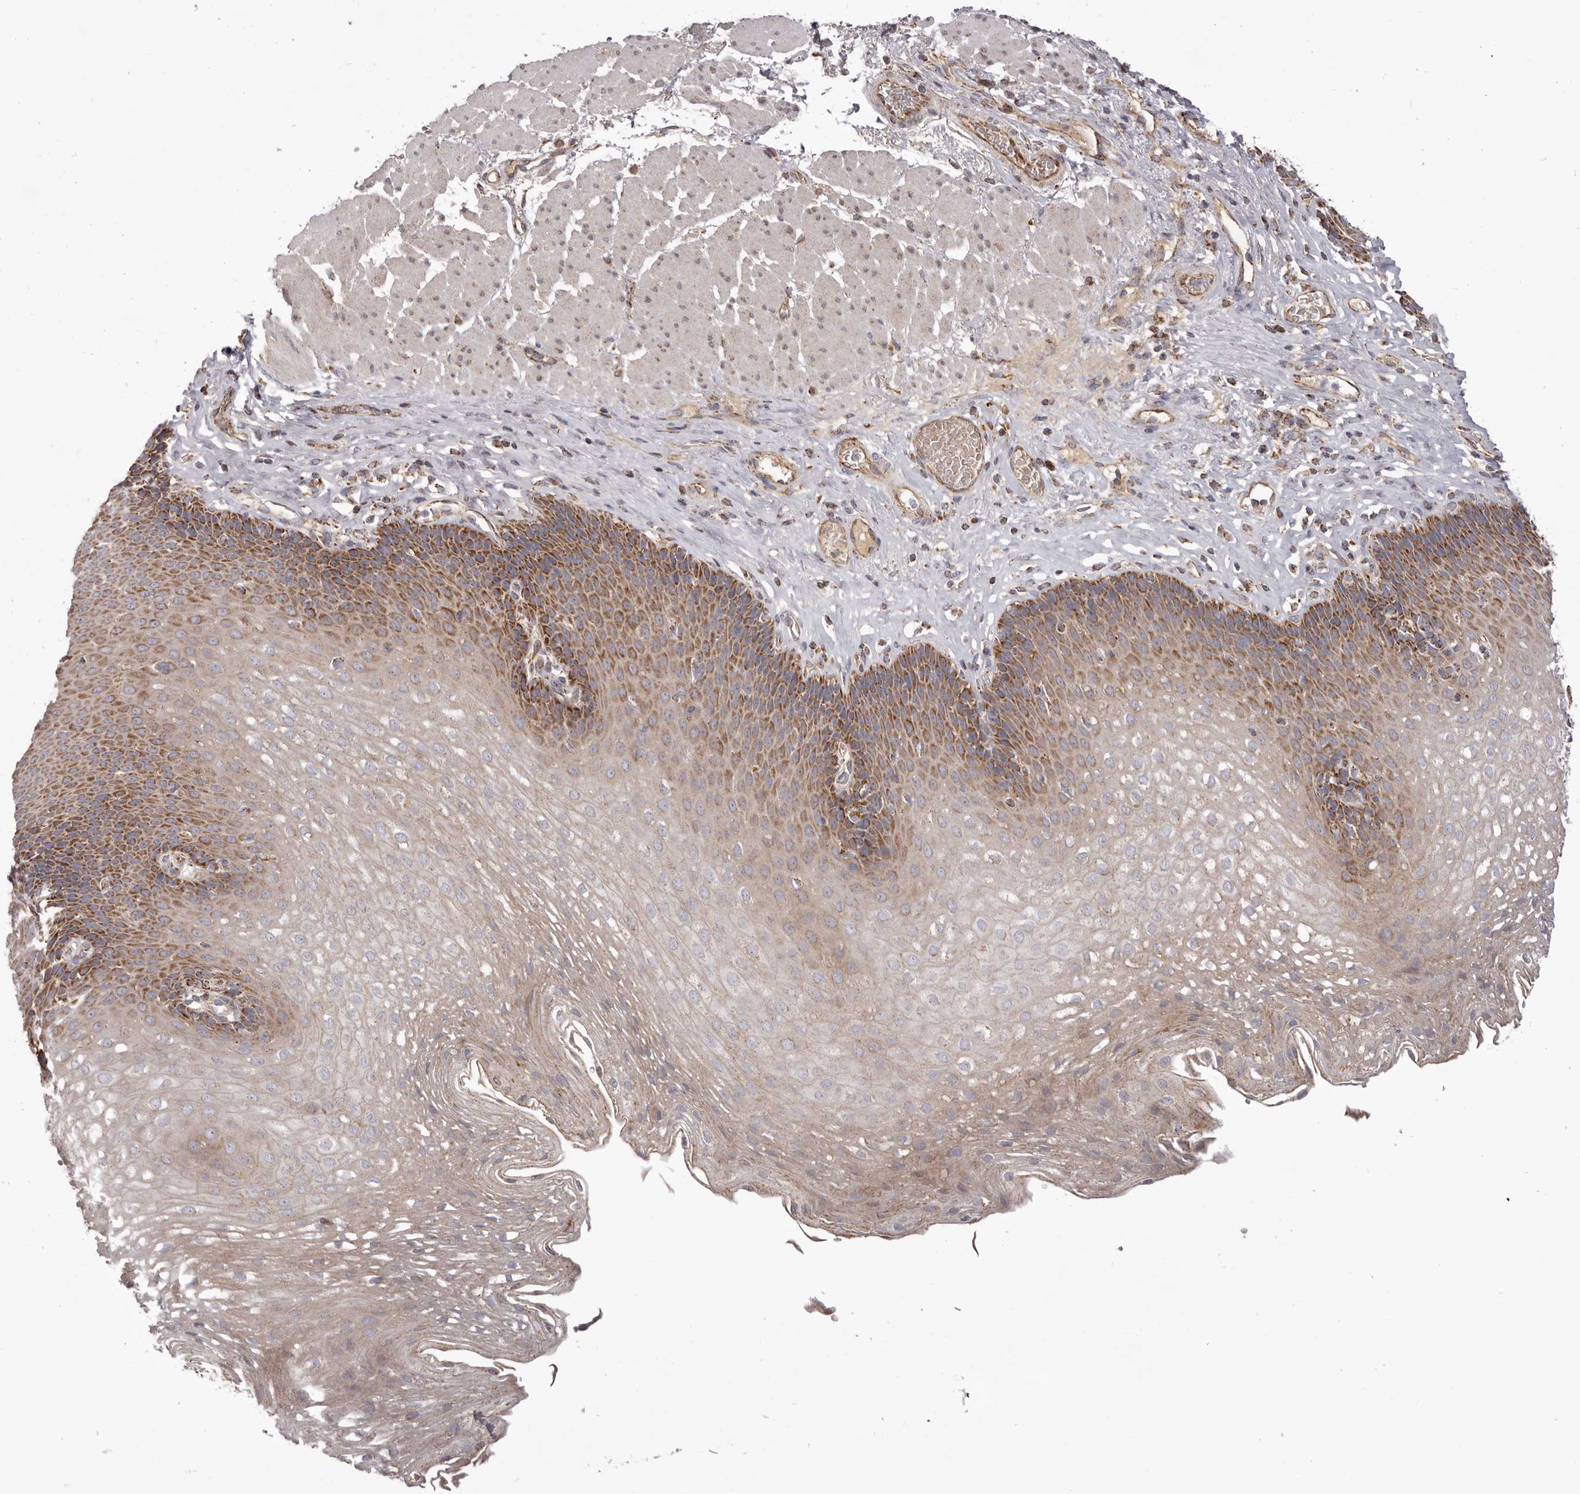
{"staining": {"intensity": "strong", "quantity": "25%-75%", "location": "cytoplasmic/membranous"}, "tissue": "esophagus", "cell_type": "Squamous epithelial cells", "image_type": "normal", "snomed": [{"axis": "morphology", "description": "Normal tissue, NOS"}, {"axis": "topography", "description": "Esophagus"}], "caption": "Brown immunohistochemical staining in benign esophagus displays strong cytoplasmic/membranous expression in approximately 25%-75% of squamous epithelial cells. (Stains: DAB (3,3'-diaminobenzidine) in brown, nuclei in blue, Microscopy: brightfield microscopy at high magnification).", "gene": "CHRM2", "patient": {"sex": "female", "age": 66}}